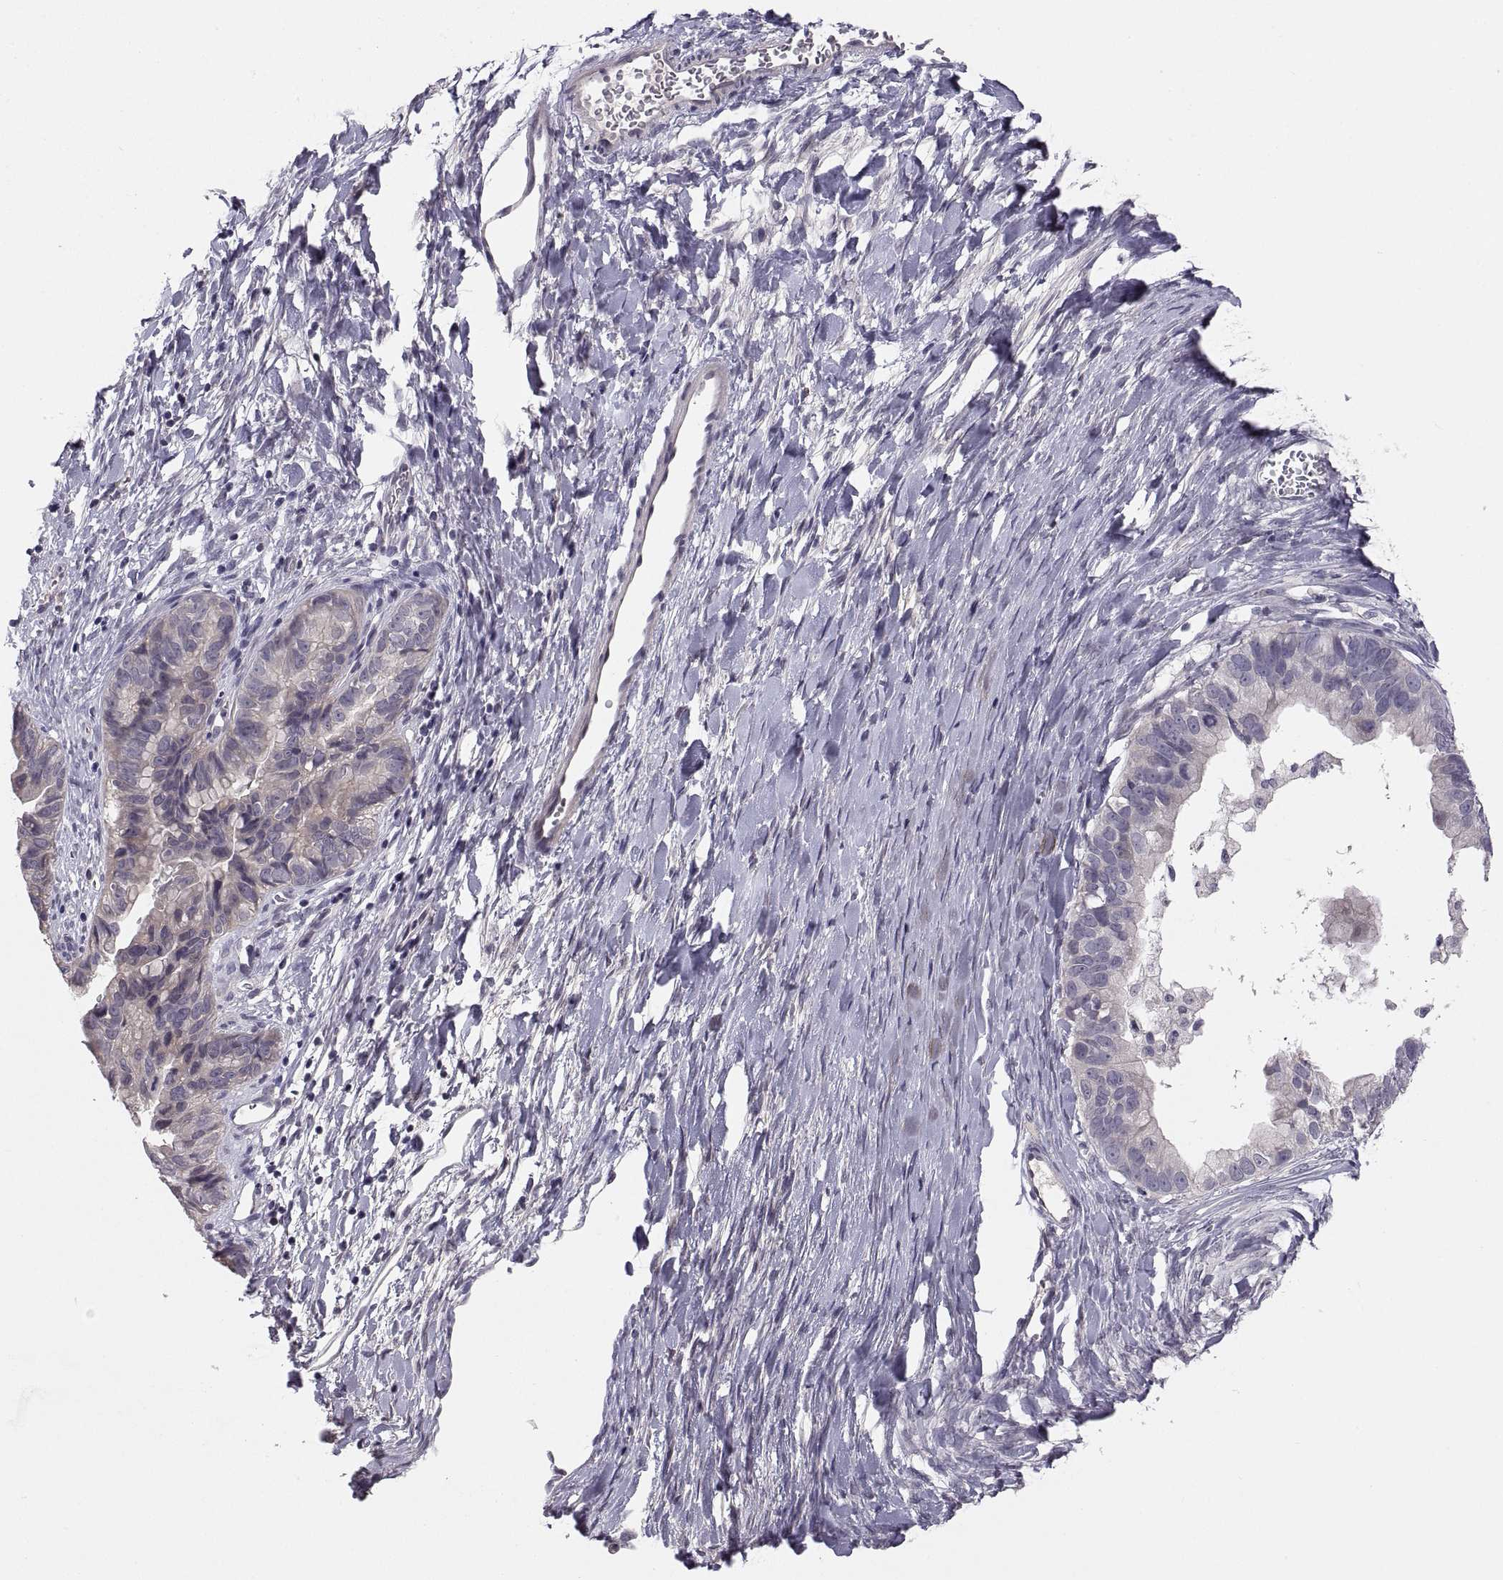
{"staining": {"intensity": "weak", "quantity": "<25%", "location": "cytoplasmic/membranous"}, "tissue": "ovarian cancer", "cell_type": "Tumor cells", "image_type": "cancer", "snomed": [{"axis": "morphology", "description": "Cystadenocarcinoma, mucinous, NOS"}, {"axis": "topography", "description": "Ovary"}], "caption": "Protein analysis of ovarian cancer (mucinous cystadenocarcinoma) reveals no significant staining in tumor cells.", "gene": "PAX2", "patient": {"sex": "female", "age": 76}}